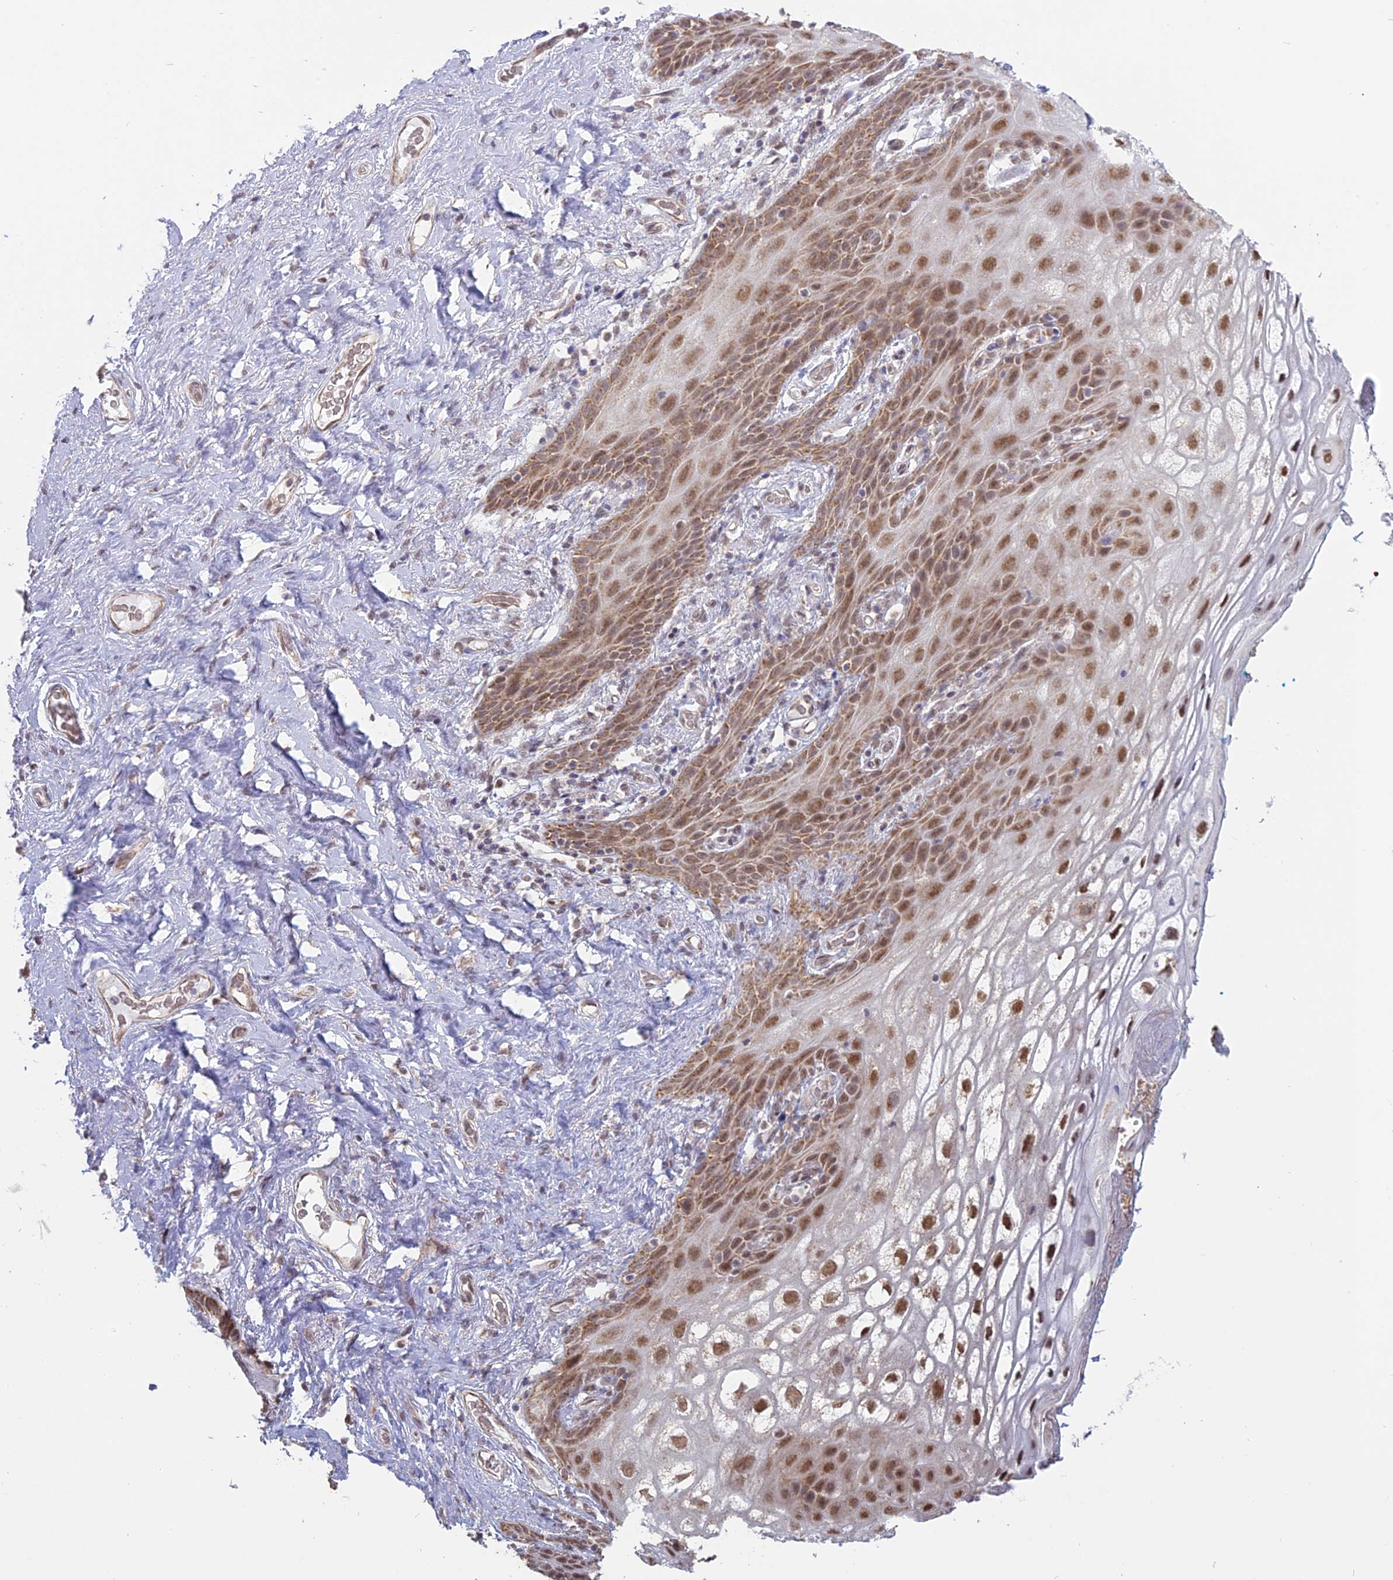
{"staining": {"intensity": "moderate", "quantity": ">75%", "location": "nuclear"}, "tissue": "vagina", "cell_type": "Squamous epithelial cells", "image_type": "normal", "snomed": [{"axis": "morphology", "description": "Normal tissue, NOS"}, {"axis": "topography", "description": "Vagina"}], "caption": "Immunohistochemistry (IHC) staining of unremarkable vagina, which shows medium levels of moderate nuclear expression in approximately >75% of squamous epithelial cells indicating moderate nuclear protein staining. The staining was performed using DAB (brown) for protein detection and nuclei were counterstained in hematoxylin (blue).", "gene": "ARHGAP40", "patient": {"sex": "female", "age": 68}}